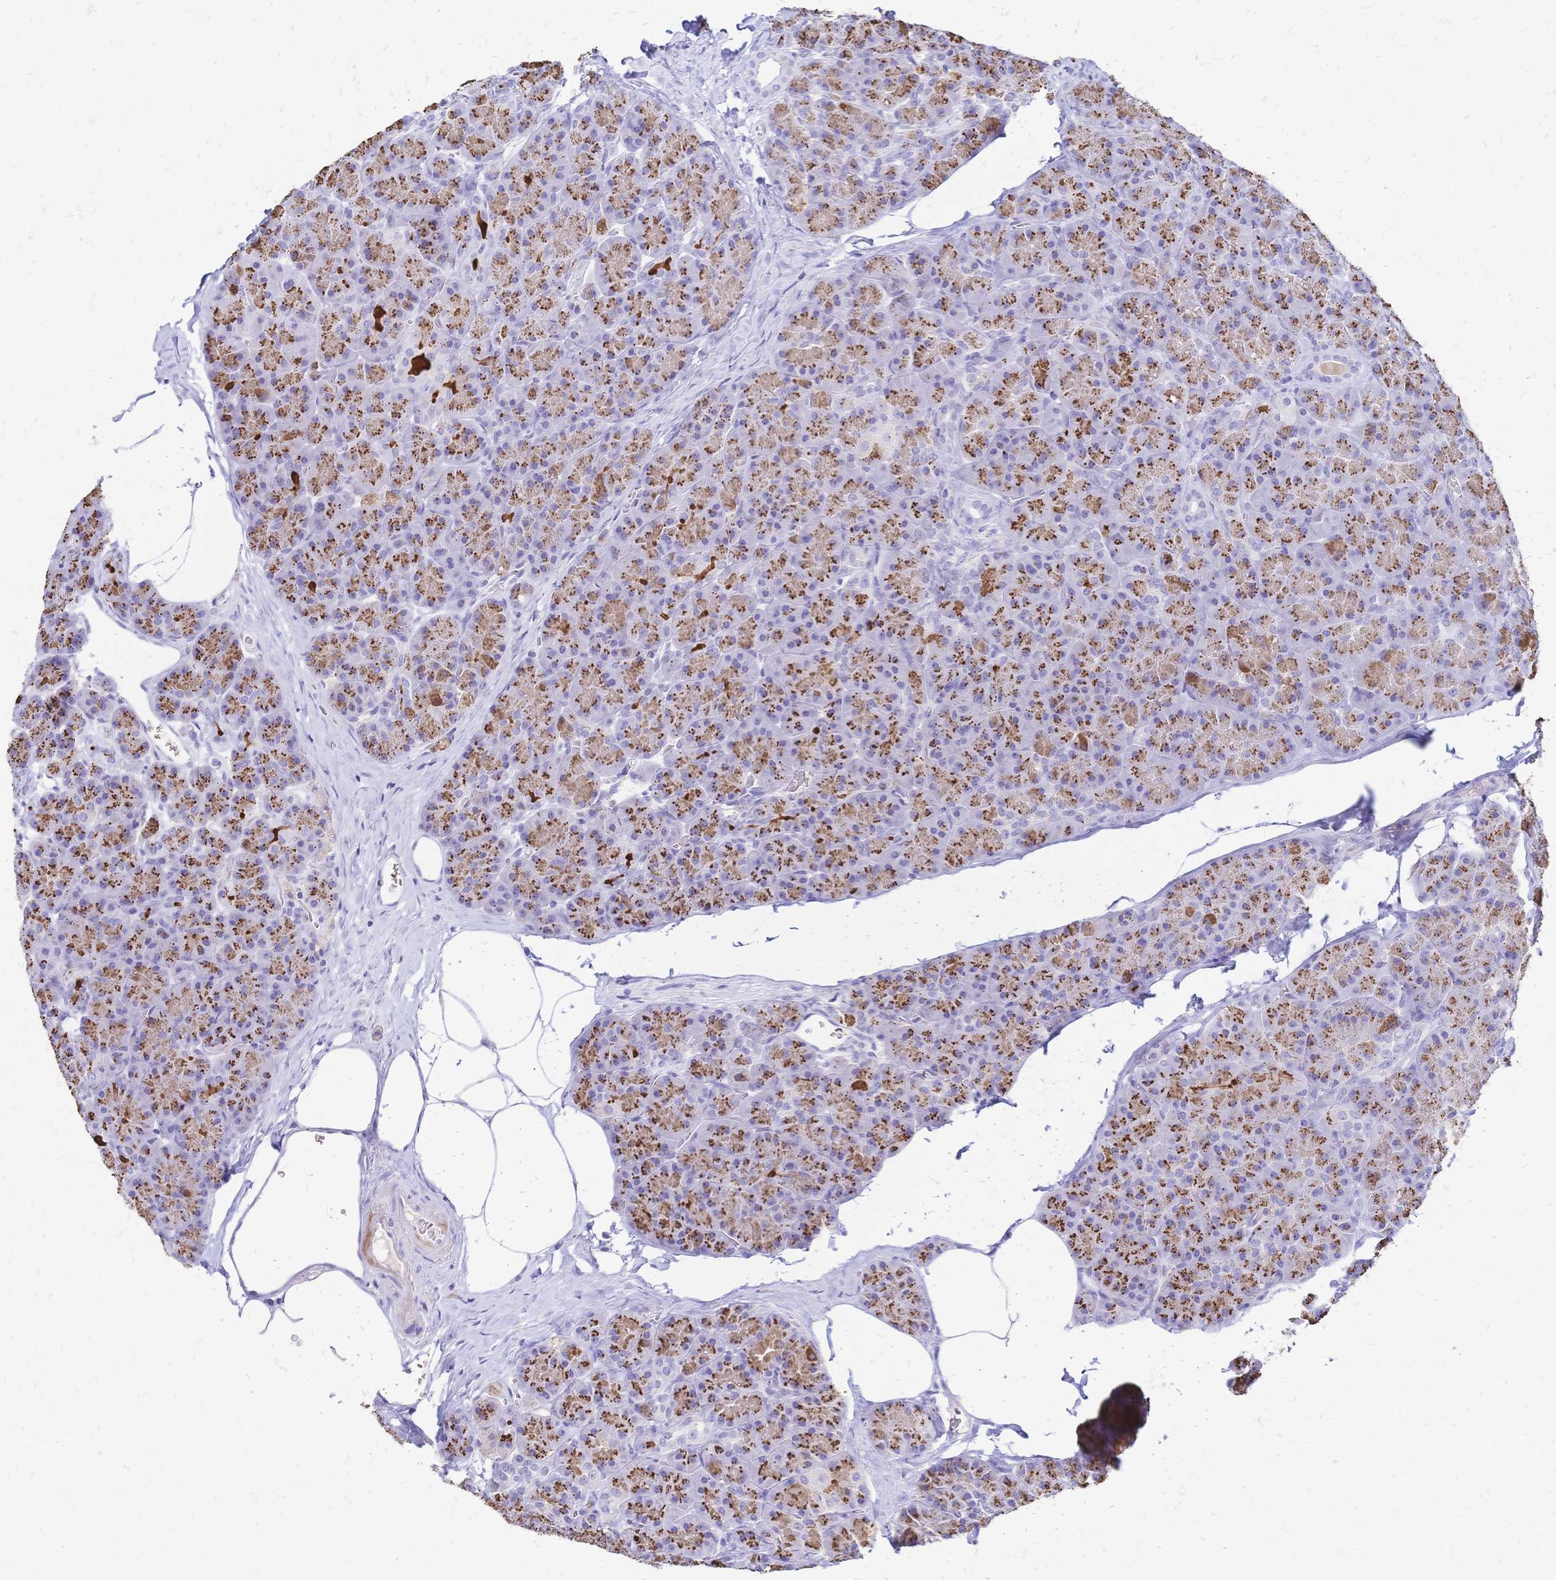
{"staining": {"intensity": "moderate", "quantity": ">75%", "location": "cytoplasmic/membranous"}, "tissue": "pancreas", "cell_type": "Exocrine glandular cells", "image_type": "normal", "snomed": [{"axis": "morphology", "description": "Normal tissue, NOS"}, {"axis": "topography", "description": "Pancreas"}], "caption": "DAB (3,3'-diaminobenzidine) immunohistochemical staining of benign pancreas demonstrates moderate cytoplasmic/membranous protein positivity in approximately >75% of exocrine glandular cells. The protein of interest is shown in brown color, while the nuclei are stained blue.", "gene": "FA2H", "patient": {"sex": "male", "age": 57}}